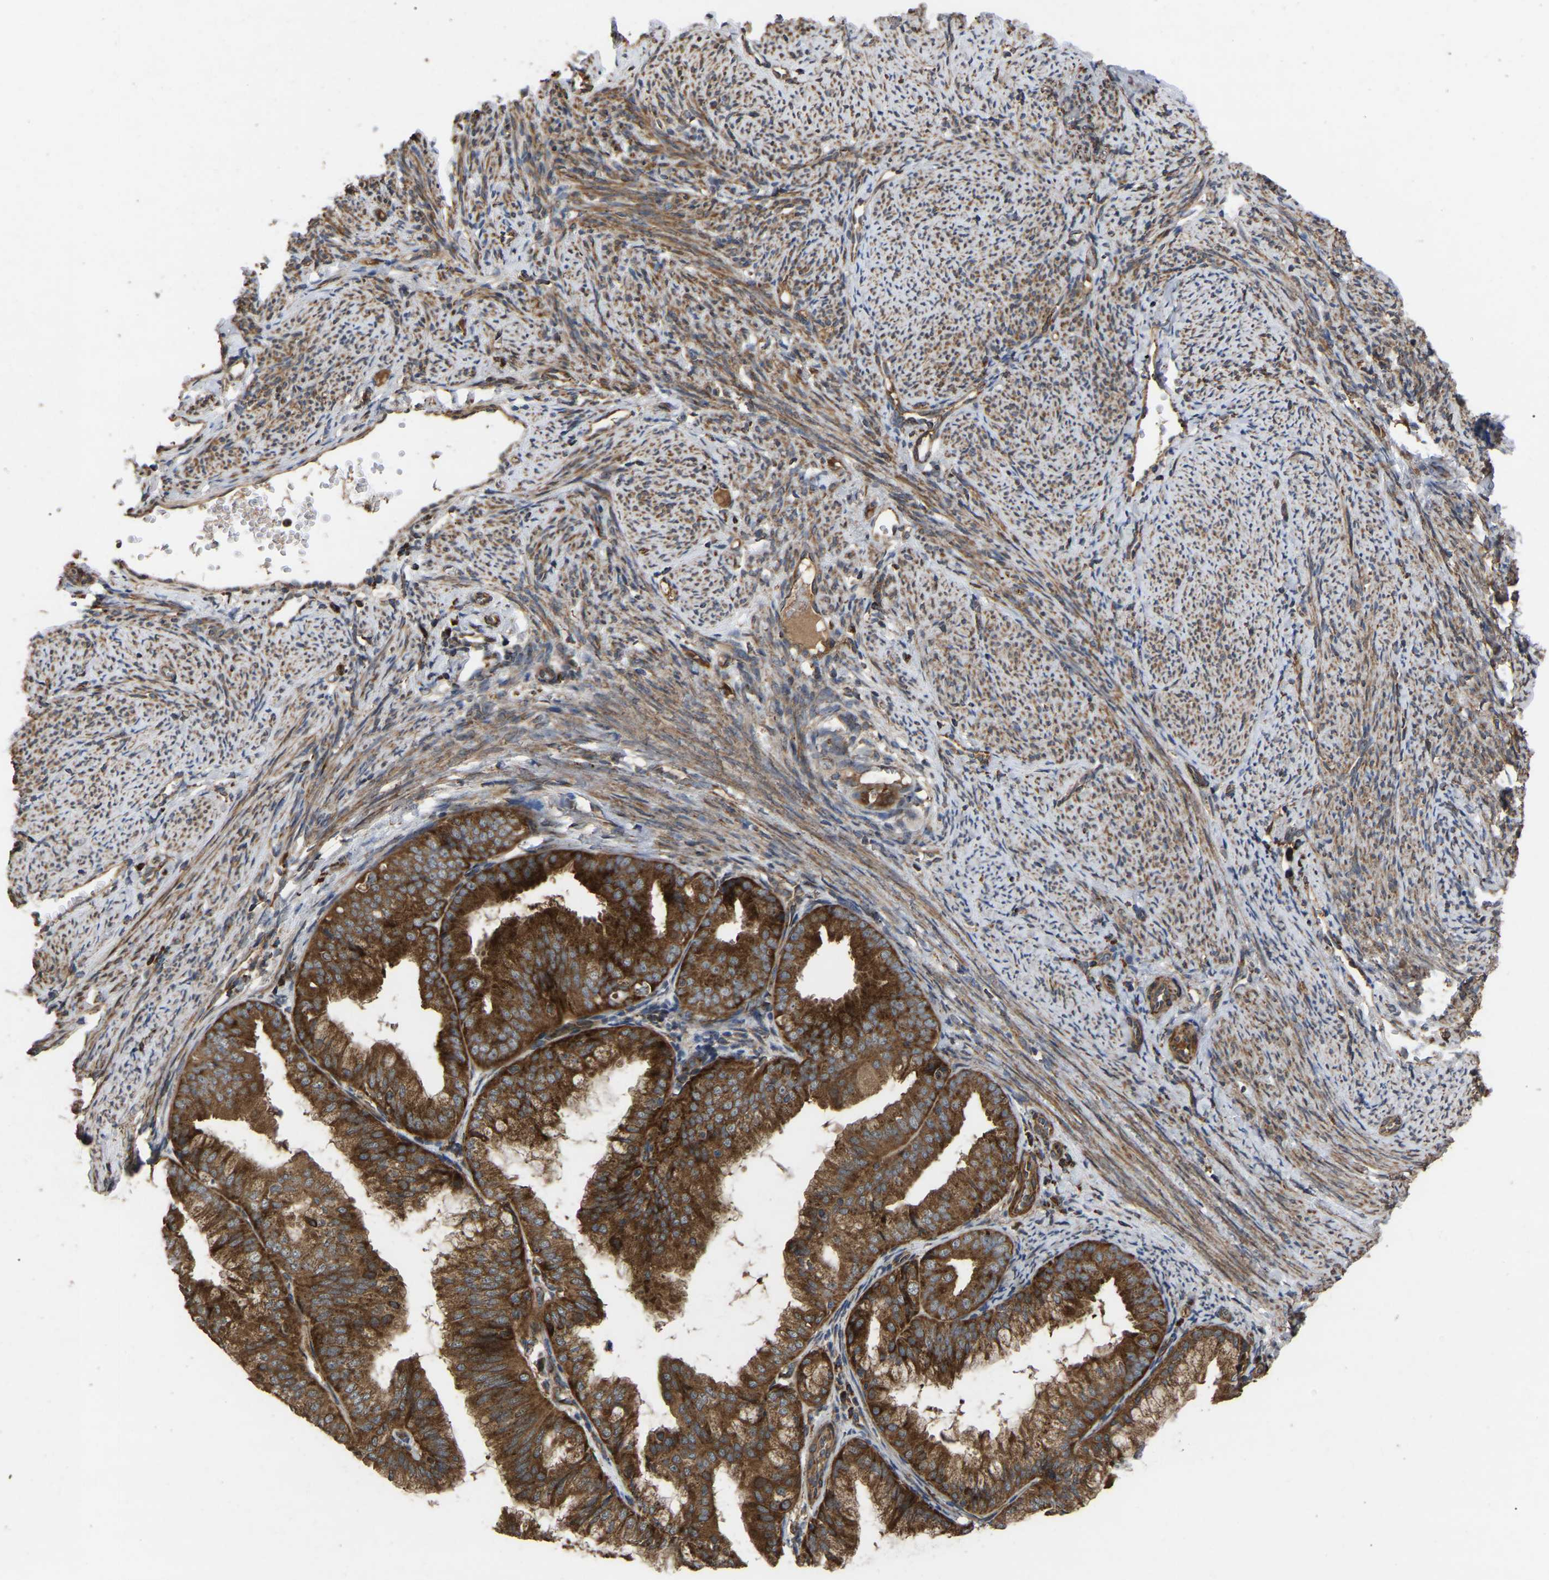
{"staining": {"intensity": "strong", "quantity": ">75%", "location": "cytoplasmic/membranous"}, "tissue": "endometrial cancer", "cell_type": "Tumor cells", "image_type": "cancer", "snomed": [{"axis": "morphology", "description": "Adenocarcinoma, NOS"}, {"axis": "topography", "description": "Endometrium"}], "caption": "Endometrial adenocarcinoma stained with DAB (3,3'-diaminobenzidine) immunohistochemistry (IHC) displays high levels of strong cytoplasmic/membranous expression in about >75% of tumor cells.", "gene": "GCC1", "patient": {"sex": "female", "age": 63}}